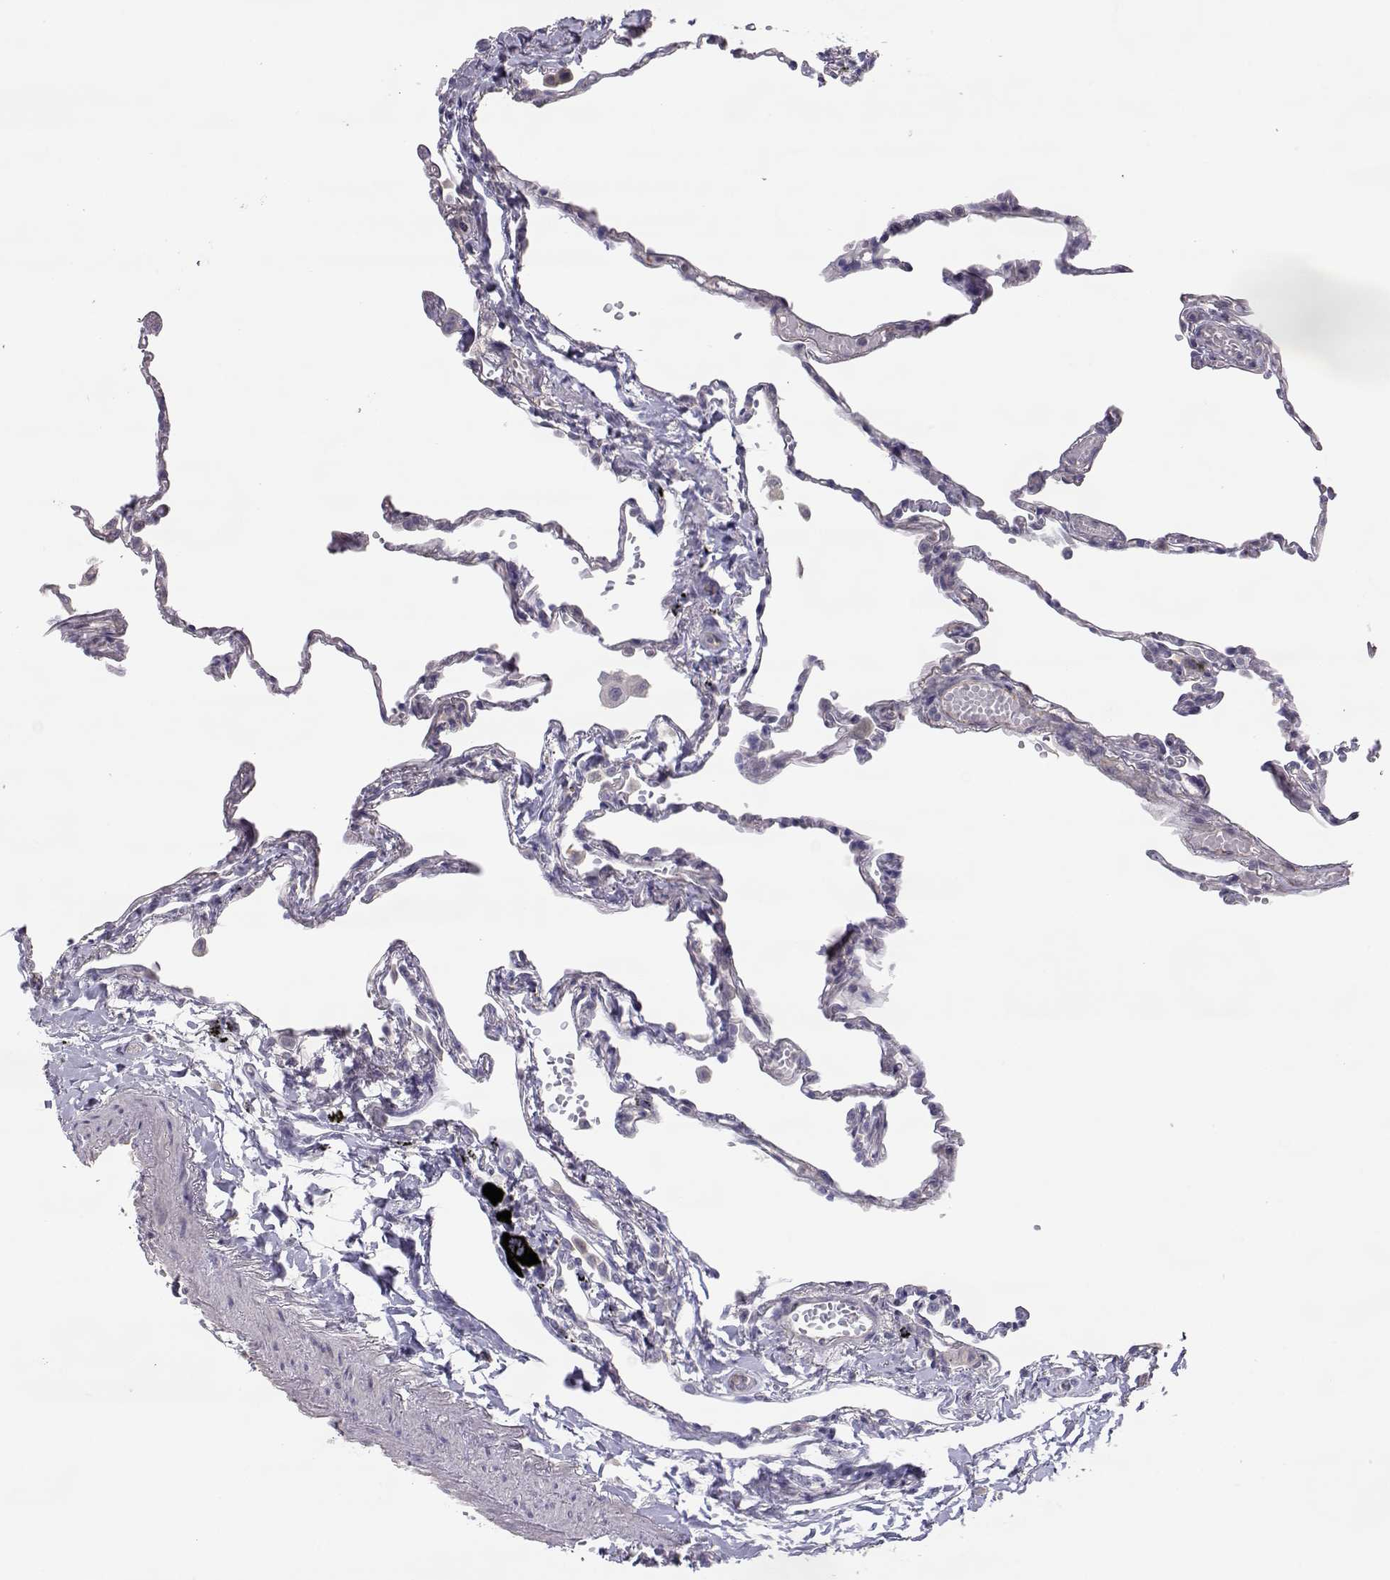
{"staining": {"intensity": "negative", "quantity": "none", "location": "none"}, "tissue": "lung", "cell_type": "Alveolar cells", "image_type": "normal", "snomed": [{"axis": "morphology", "description": "Normal tissue, NOS"}, {"axis": "topography", "description": "Lung"}], "caption": "Immunohistochemical staining of normal lung reveals no significant expression in alveolar cells. (DAB (3,3'-diaminobenzidine) immunohistochemistry with hematoxylin counter stain).", "gene": "NCAM2", "patient": {"sex": "male", "age": 78}}